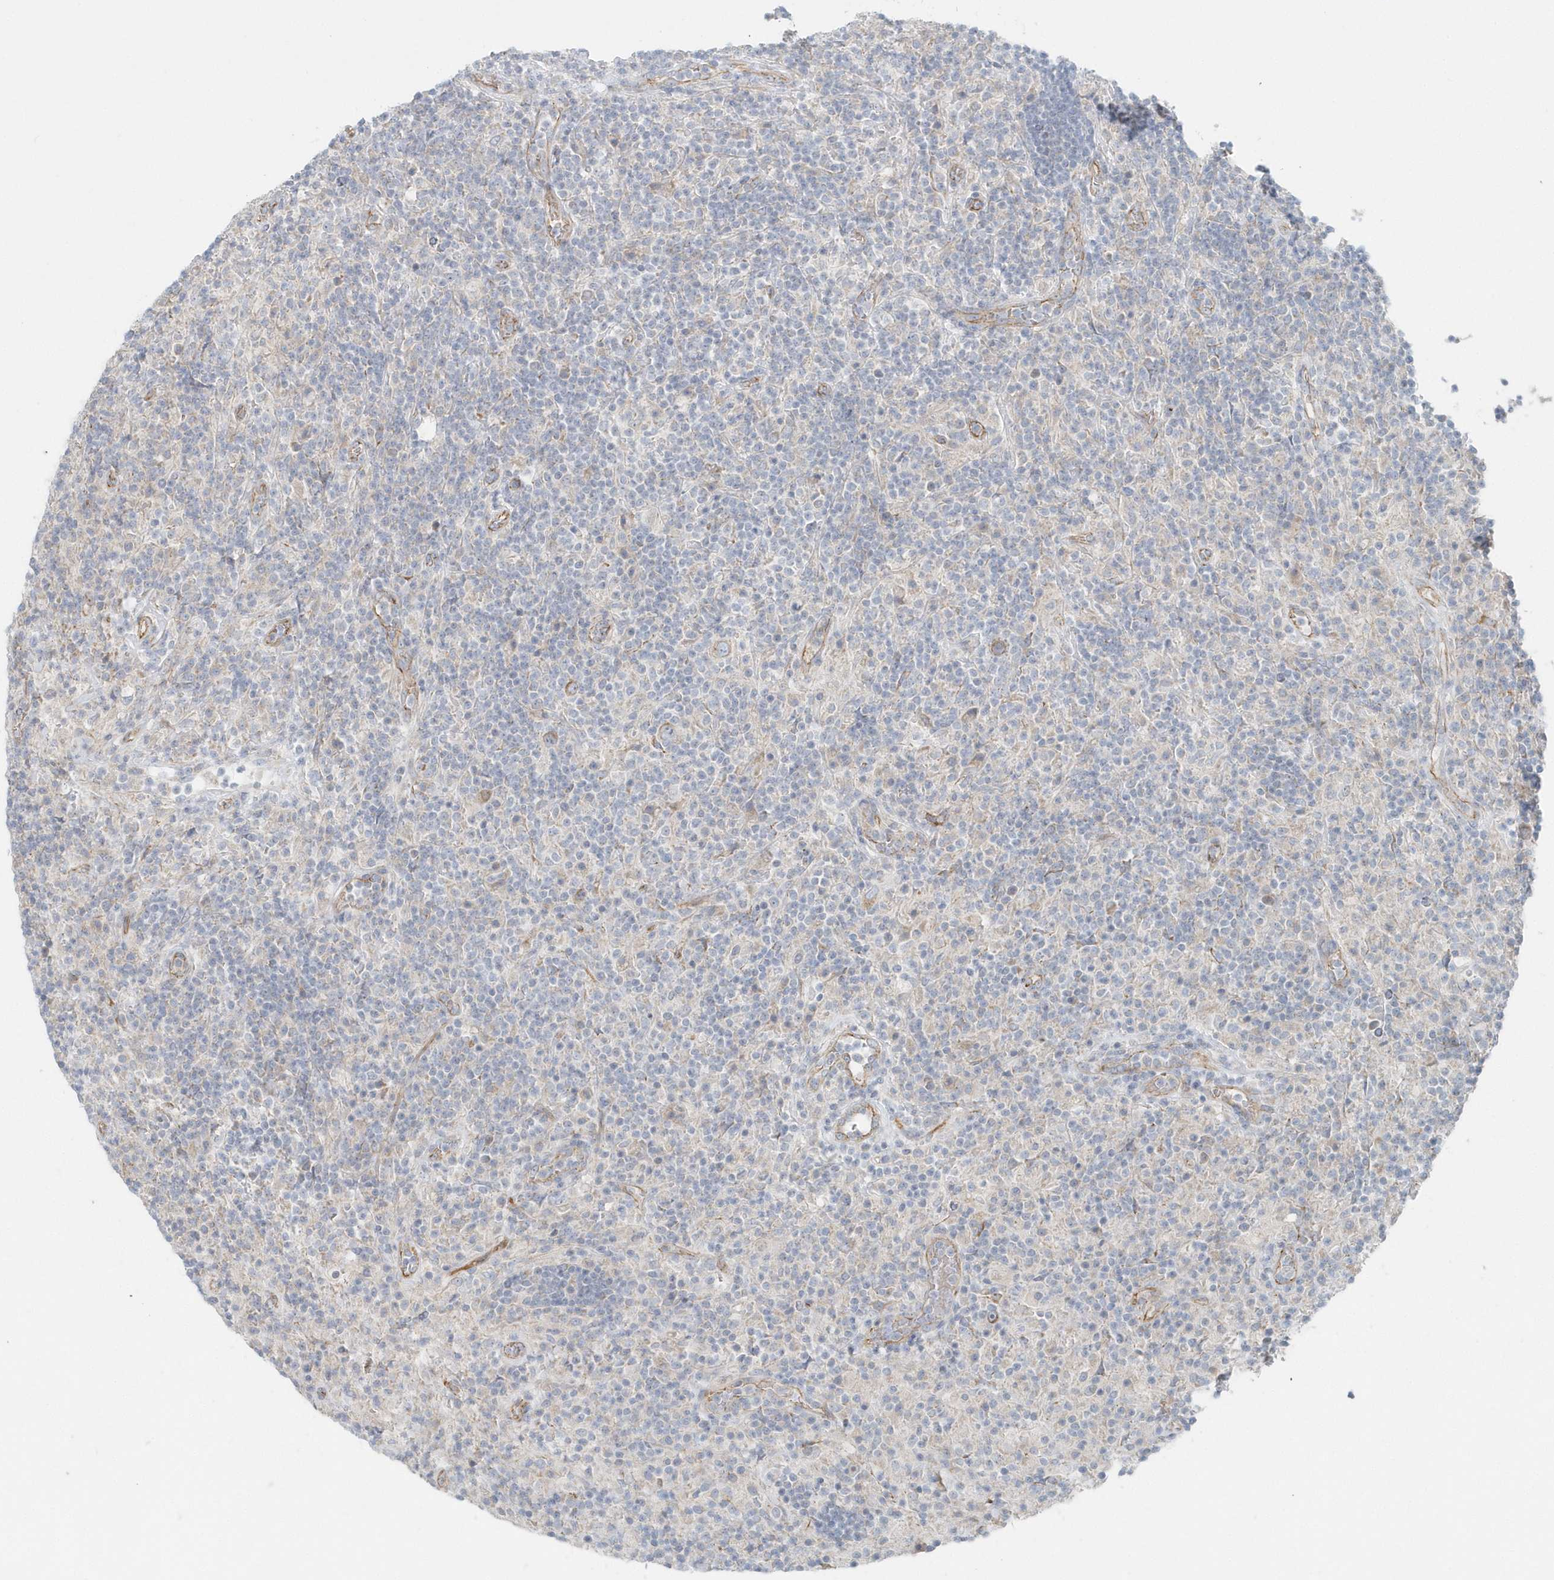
{"staining": {"intensity": "weak", "quantity": ">75%", "location": "cytoplasmic/membranous"}, "tissue": "lymphoma", "cell_type": "Tumor cells", "image_type": "cancer", "snomed": [{"axis": "morphology", "description": "Hodgkin's disease, NOS"}, {"axis": "topography", "description": "Lymph node"}], "caption": "Lymphoma stained with immunohistochemistry (IHC) demonstrates weak cytoplasmic/membranous positivity in about >75% of tumor cells.", "gene": "GPR152", "patient": {"sex": "male", "age": 70}}